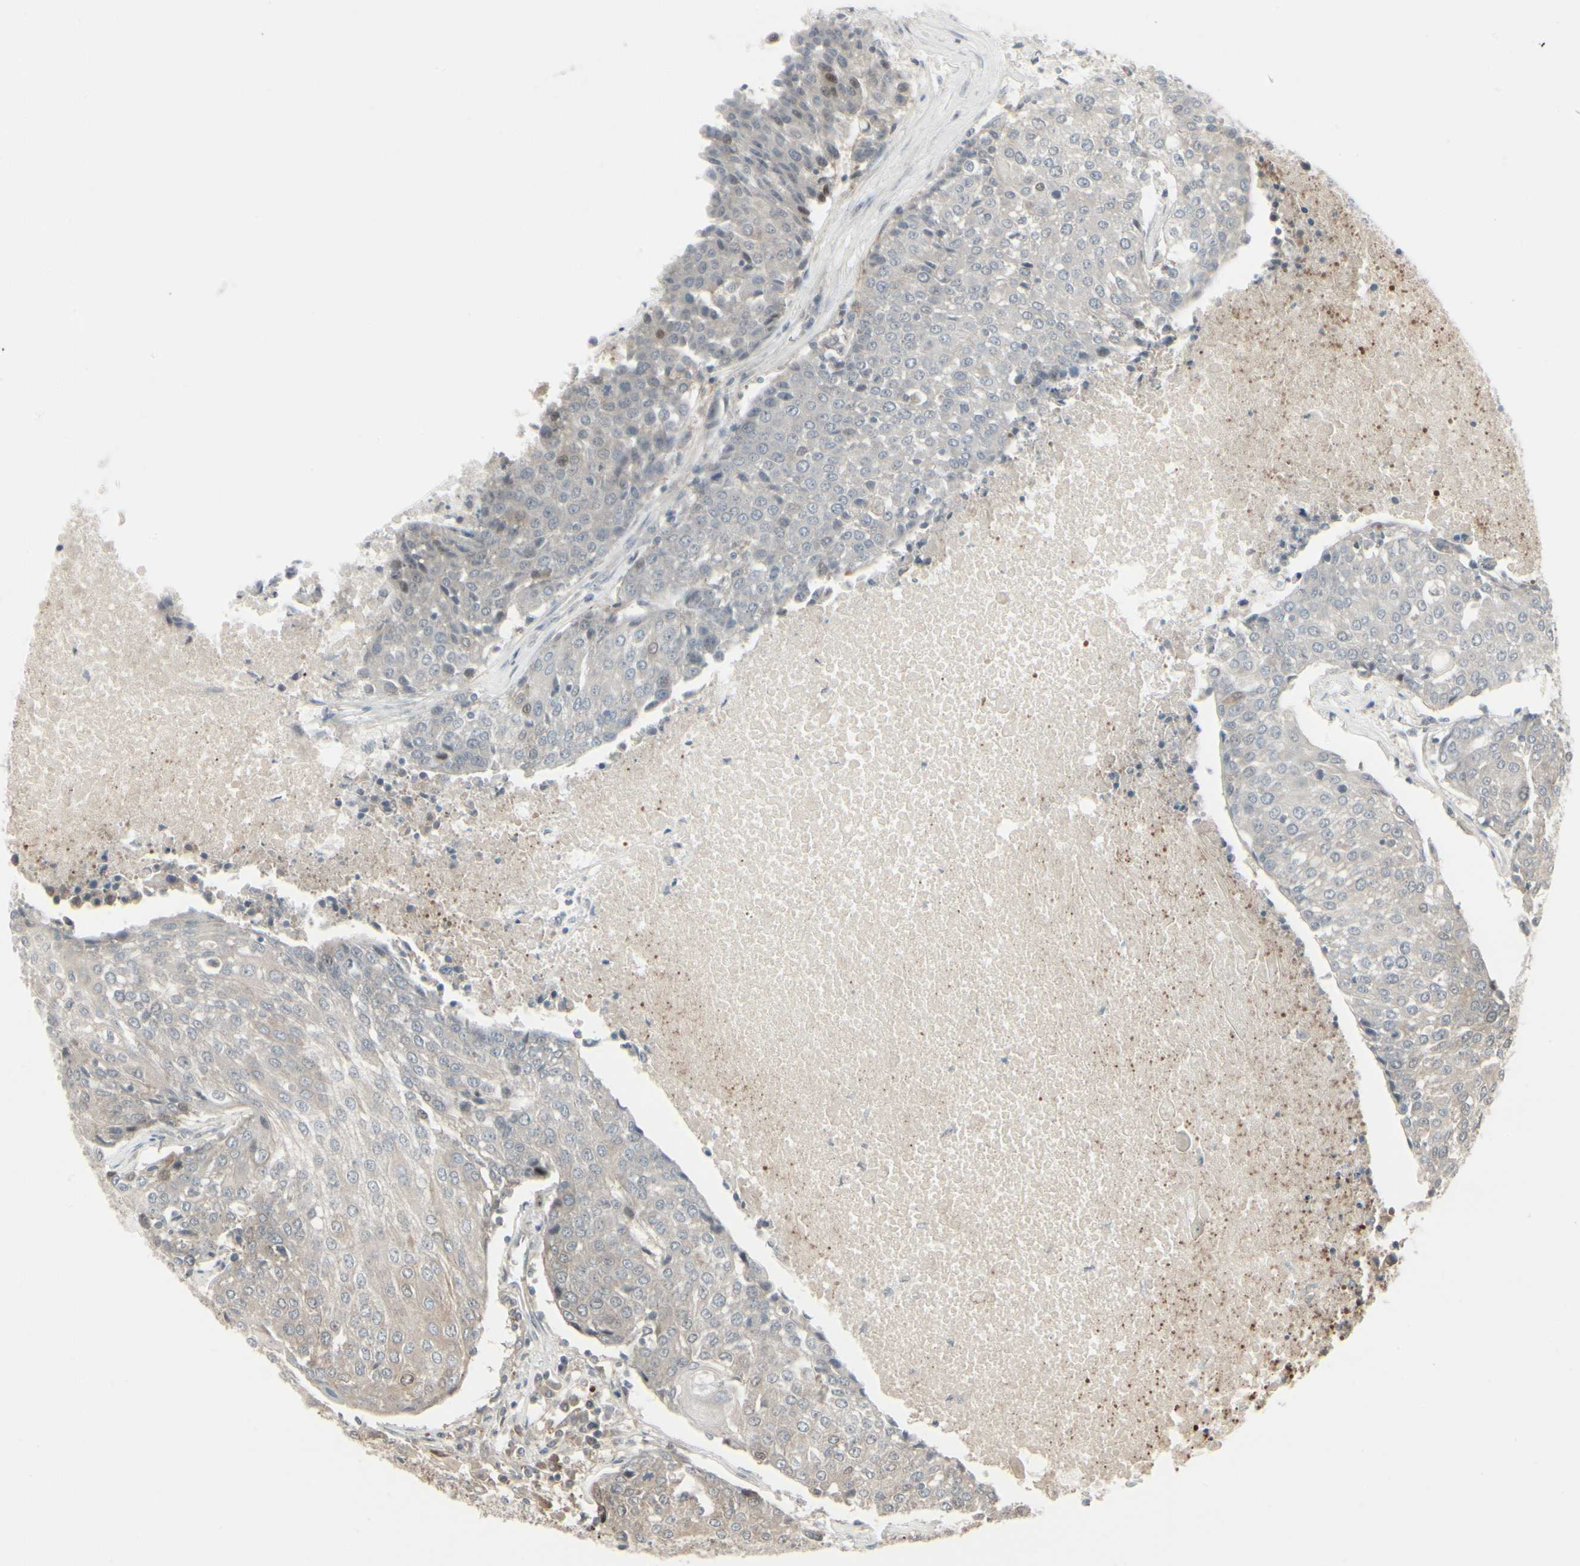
{"staining": {"intensity": "weak", "quantity": ">75%", "location": "cytoplasmic/membranous"}, "tissue": "urothelial cancer", "cell_type": "Tumor cells", "image_type": "cancer", "snomed": [{"axis": "morphology", "description": "Urothelial carcinoma, High grade"}, {"axis": "topography", "description": "Urinary bladder"}], "caption": "Immunohistochemical staining of human high-grade urothelial carcinoma demonstrates low levels of weak cytoplasmic/membranous positivity in approximately >75% of tumor cells. (brown staining indicates protein expression, while blue staining denotes nuclei).", "gene": "IGFBP6", "patient": {"sex": "female", "age": 85}}